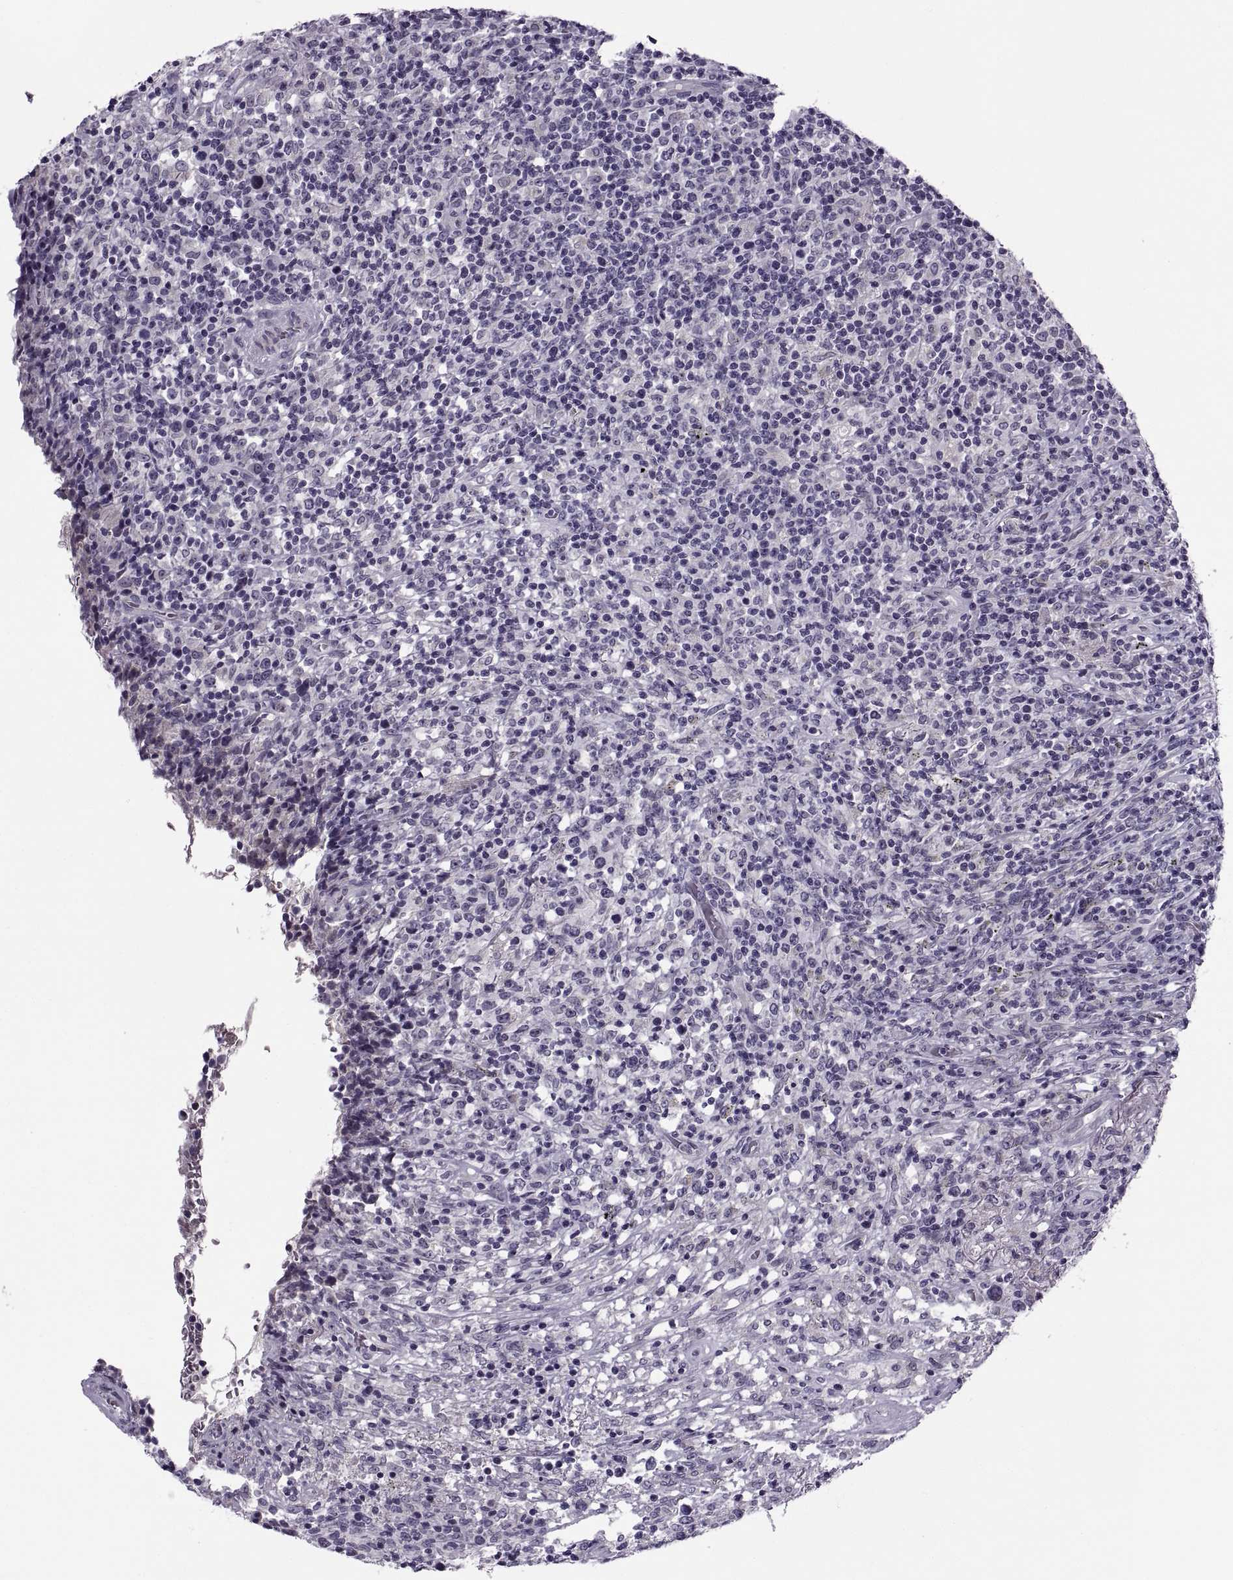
{"staining": {"intensity": "negative", "quantity": "none", "location": "none"}, "tissue": "lymphoma", "cell_type": "Tumor cells", "image_type": "cancer", "snomed": [{"axis": "morphology", "description": "Malignant lymphoma, non-Hodgkin's type, High grade"}, {"axis": "topography", "description": "Lung"}], "caption": "Immunohistochemistry (IHC) image of human lymphoma stained for a protein (brown), which displays no staining in tumor cells. Brightfield microscopy of immunohistochemistry stained with DAB (3,3'-diaminobenzidine) (brown) and hematoxylin (blue), captured at high magnification.", "gene": "MAGEB1", "patient": {"sex": "male", "age": 79}}